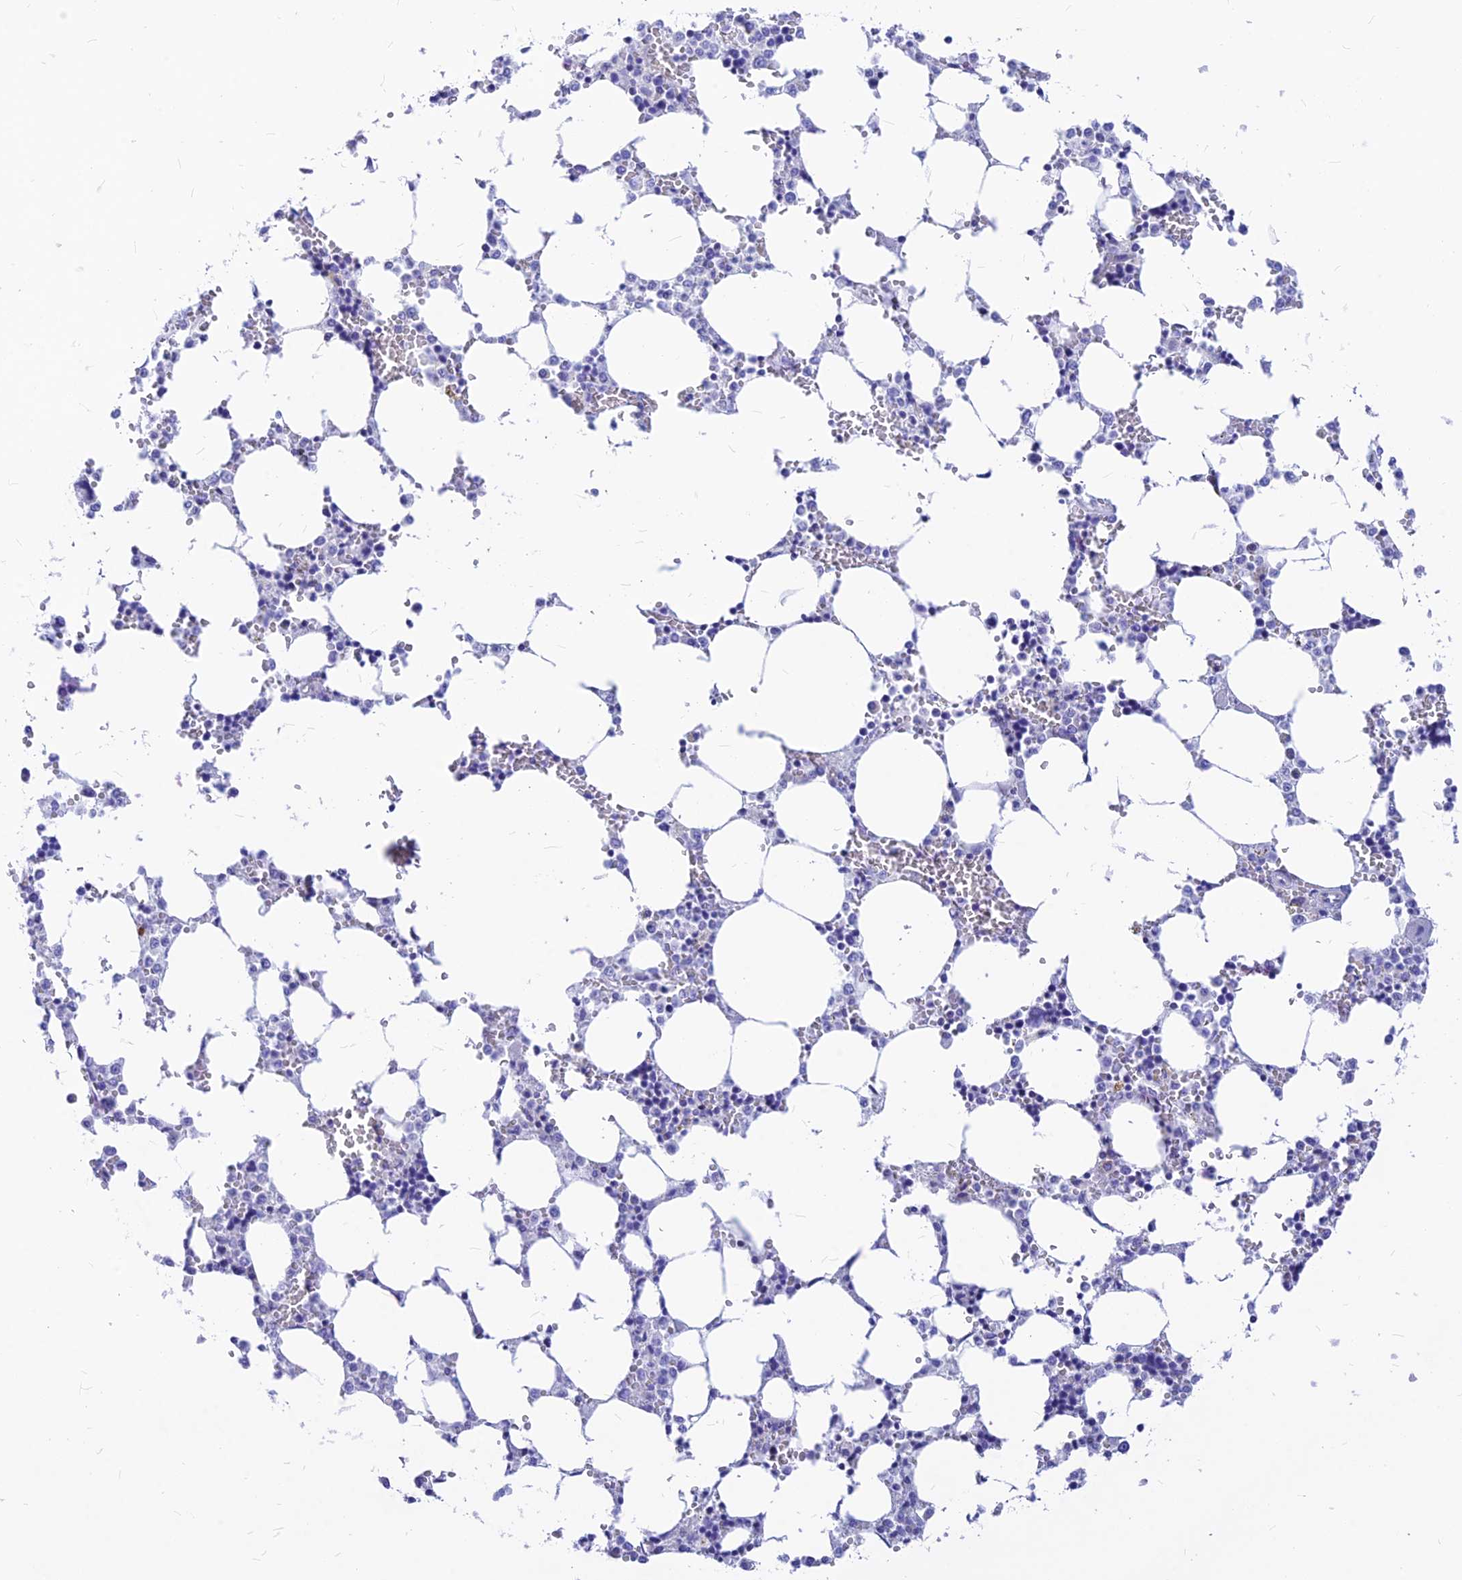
{"staining": {"intensity": "negative", "quantity": "none", "location": "none"}, "tissue": "bone marrow", "cell_type": "Hematopoietic cells", "image_type": "normal", "snomed": [{"axis": "morphology", "description": "Normal tissue, NOS"}, {"axis": "topography", "description": "Bone marrow"}], "caption": "Human bone marrow stained for a protein using immunohistochemistry (IHC) reveals no expression in hematopoietic cells.", "gene": "CNOT6", "patient": {"sex": "male", "age": 64}}